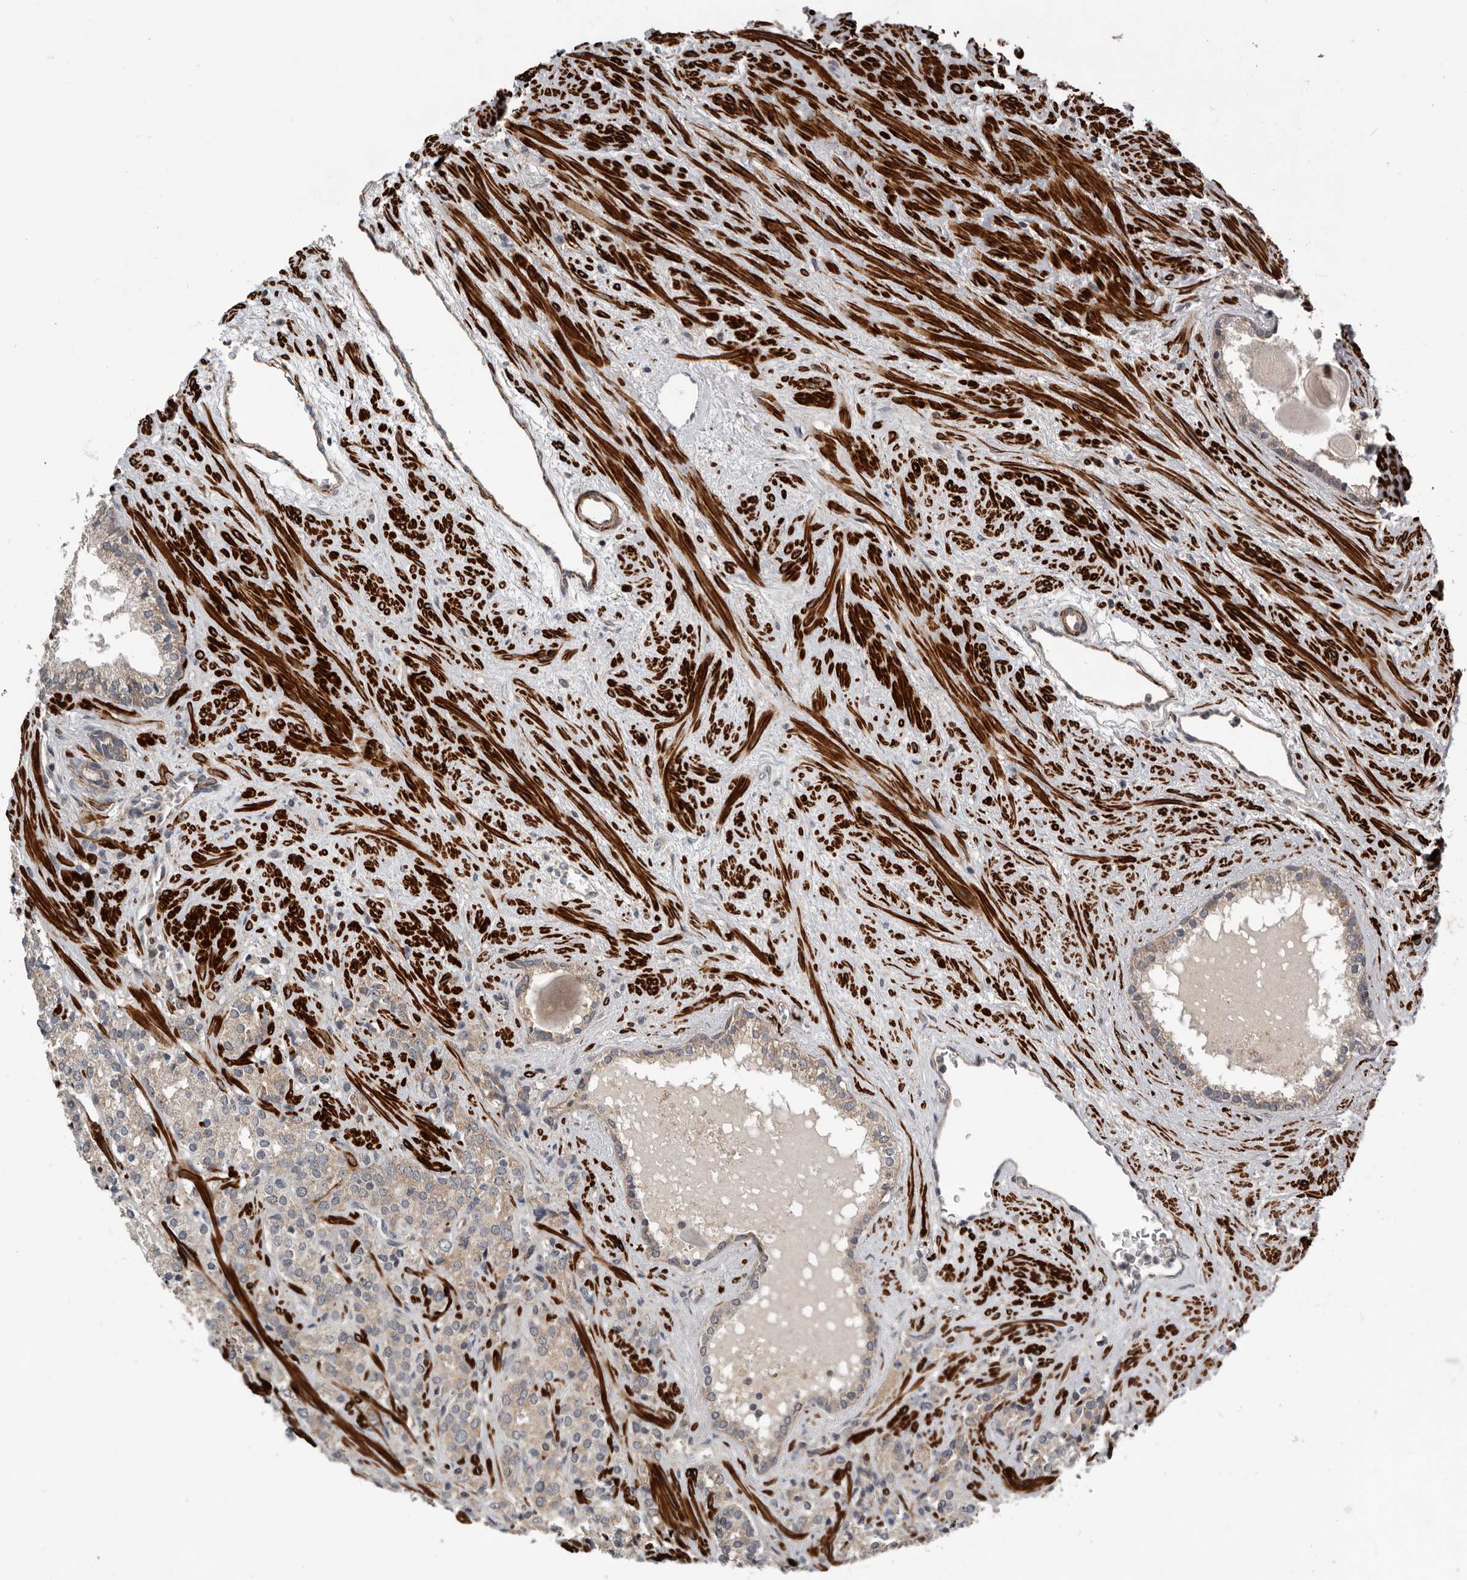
{"staining": {"intensity": "weak", "quantity": "25%-75%", "location": "cytoplasmic/membranous"}, "tissue": "prostate cancer", "cell_type": "Tumor cells", "image_type": "cancer", "snomed": [{"axis": "morphology", "description": "Adenocarcinoma, High grade"}, {"axis": "topography", "description": "Prostate"}], "caption": "The photomicrograph exhibits immunohistochemical staining of prostate cancer. There is weak cytoplasmic/membranous staining is appreciated in approximately 25%-75% of tumor cells.", "gene": "FGFR4", "patient": {"sex": "male", "age": 71}}